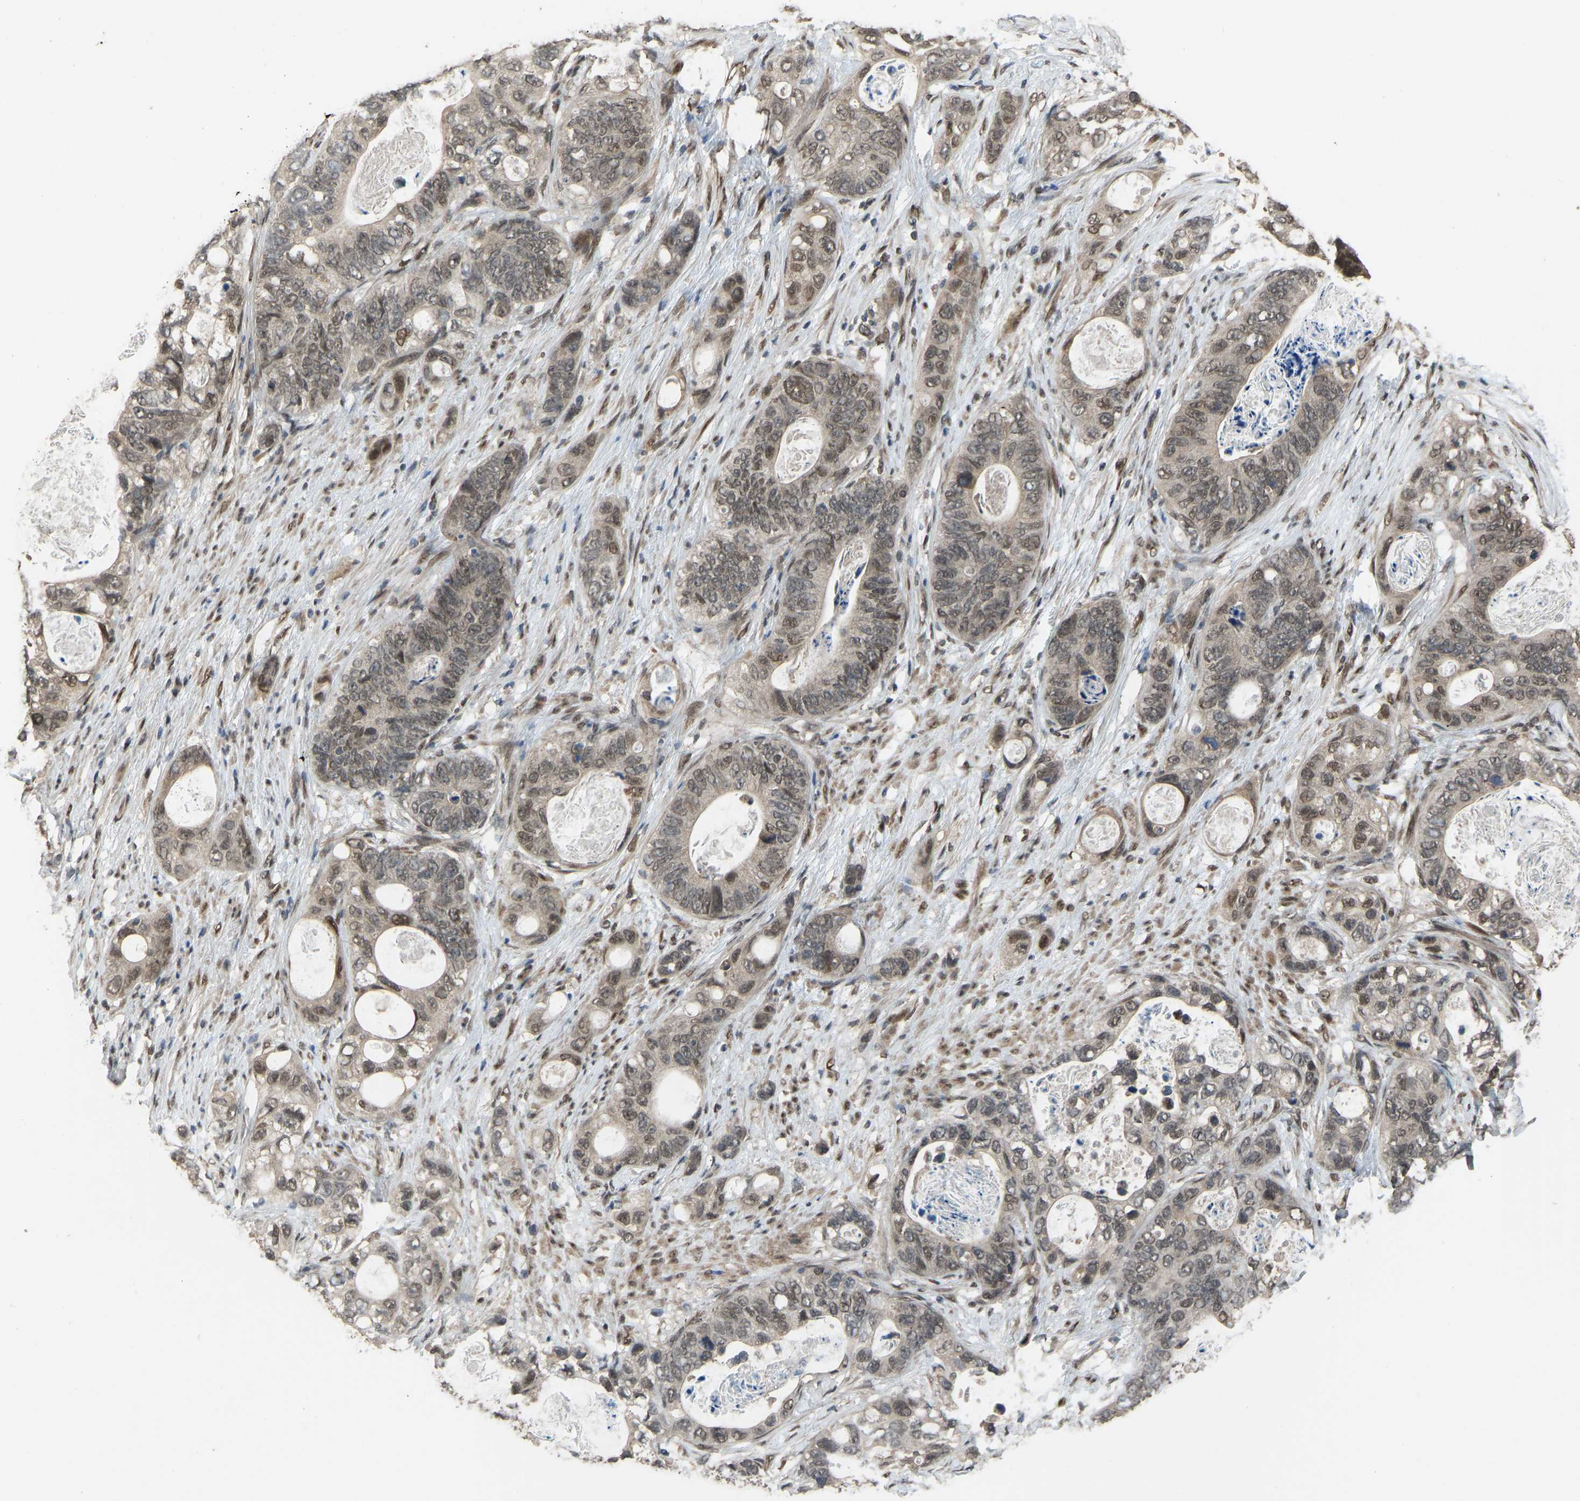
{"staining": {"intensity": "moderate", "quantity": ">75%", "location": "nuclear"}, "tissue": "stomach cancer", "cell_type": "Tumor cells", "image_type": "cancer", "snomed": [{"axis": "morphology", "description": "Normal tissue, NOS"}, {"axis": "morphology", "description": "Adenocarcinoma, NOS"}, {"axis": "topography", "description": "Stomach"}], "caption": "About >75% of tumor cells in adenocarcinoma (stomach) exhibit moderate nuclear protein staining as visualized by brown immunohistochemical staining.", "gene": "KPNA6", "patient": {"sex": "female", "age": 89}}